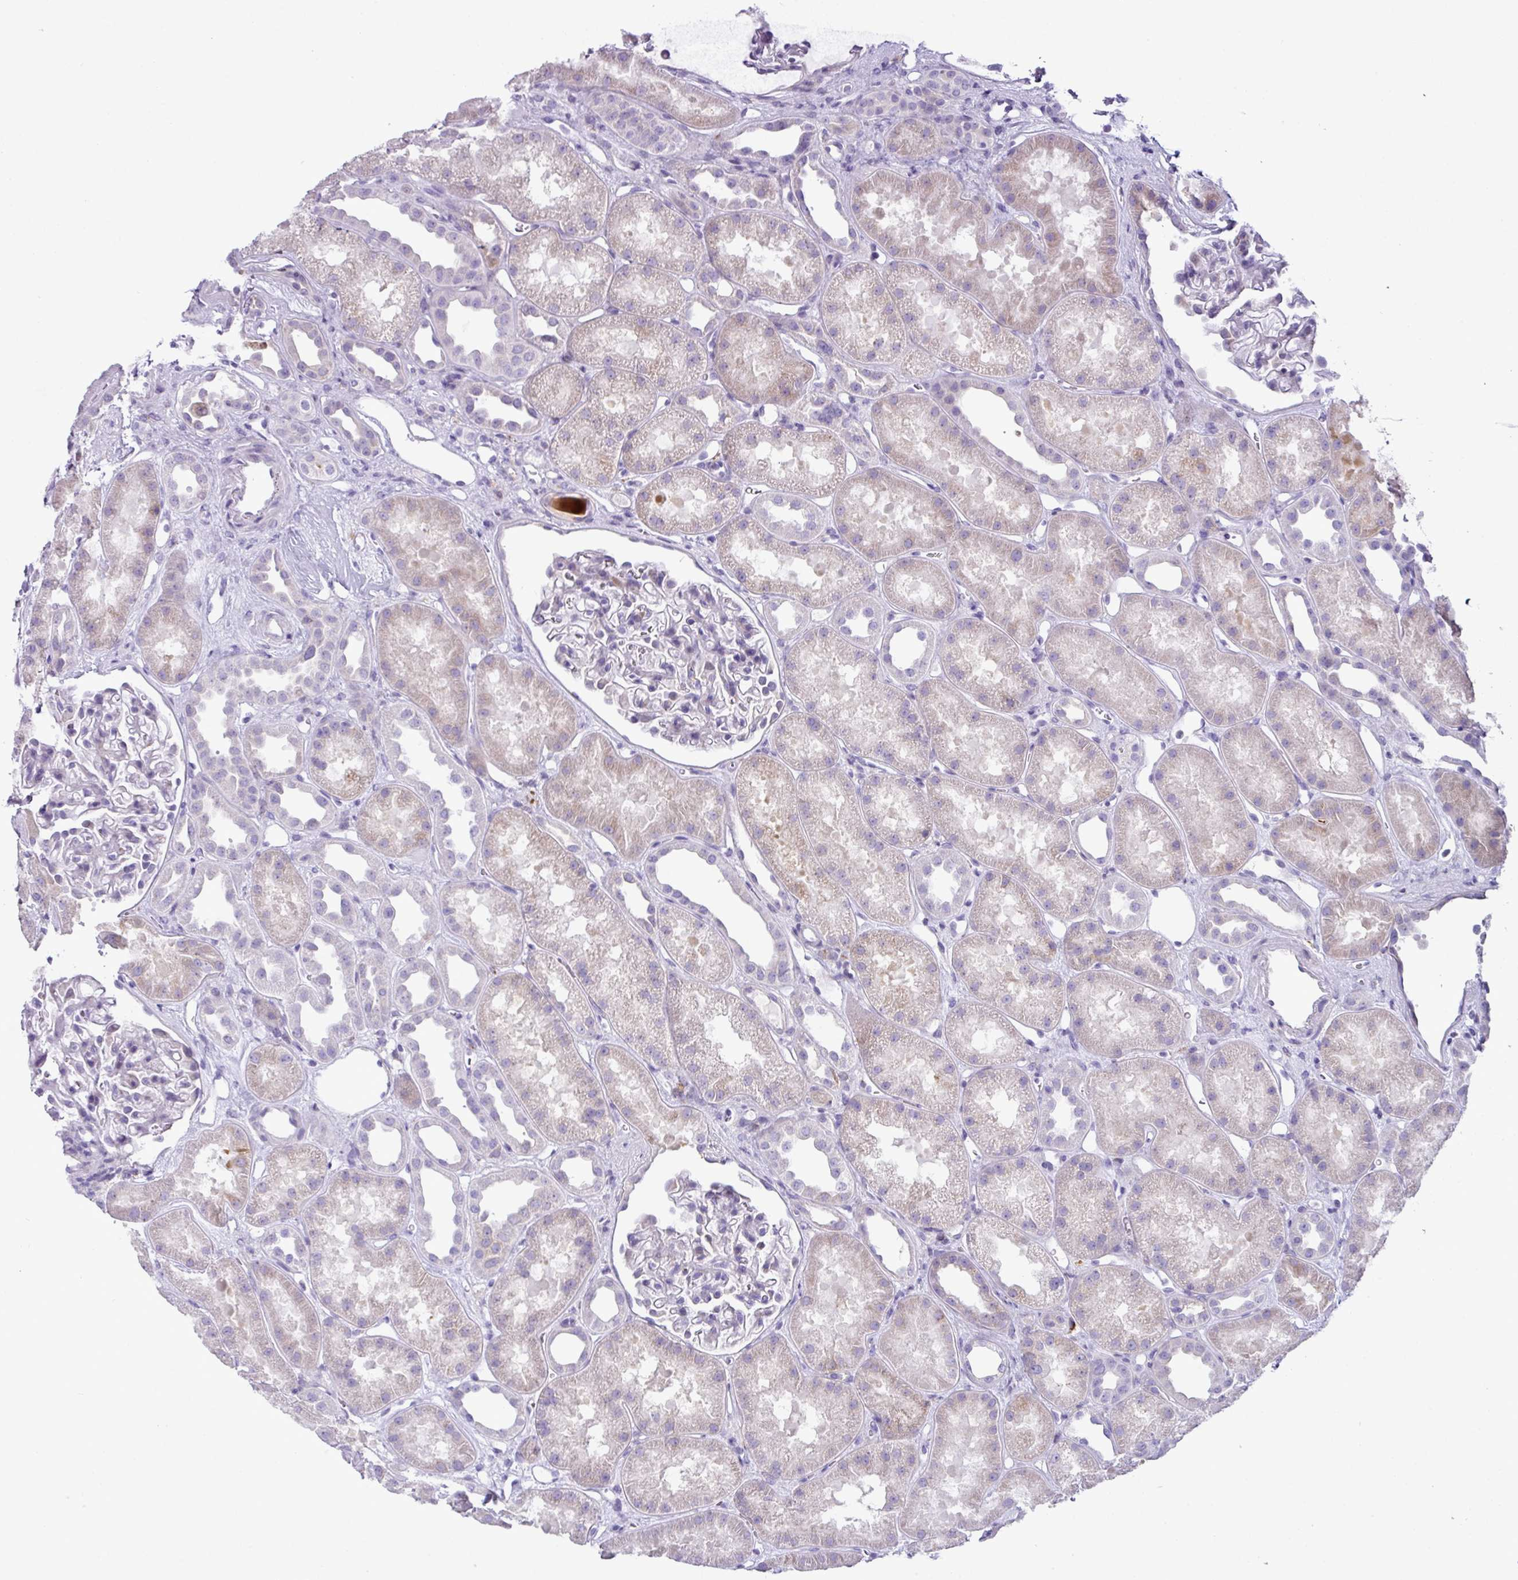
{"staining": {"intensity": "negative", "quantity": "none", "location": "none"}, "tissue": "kidney", "cell_type": "Cells in glomeruli", "image_type": "normal", "snomed": [{"axis": "morphology", "description": "Normal tissue, NOS"}, {"axis": "topography", "description": "Kidney"}], "caption": "DAB immunohistochemical staining of unremarkable human kidney exhibits no significant staining in cells in glomeruli. (Immunohistochemistry, brightfield microscopy, high magnification).", "gene": "RGS21", "patient": {"sex": "male", "age": 61}}